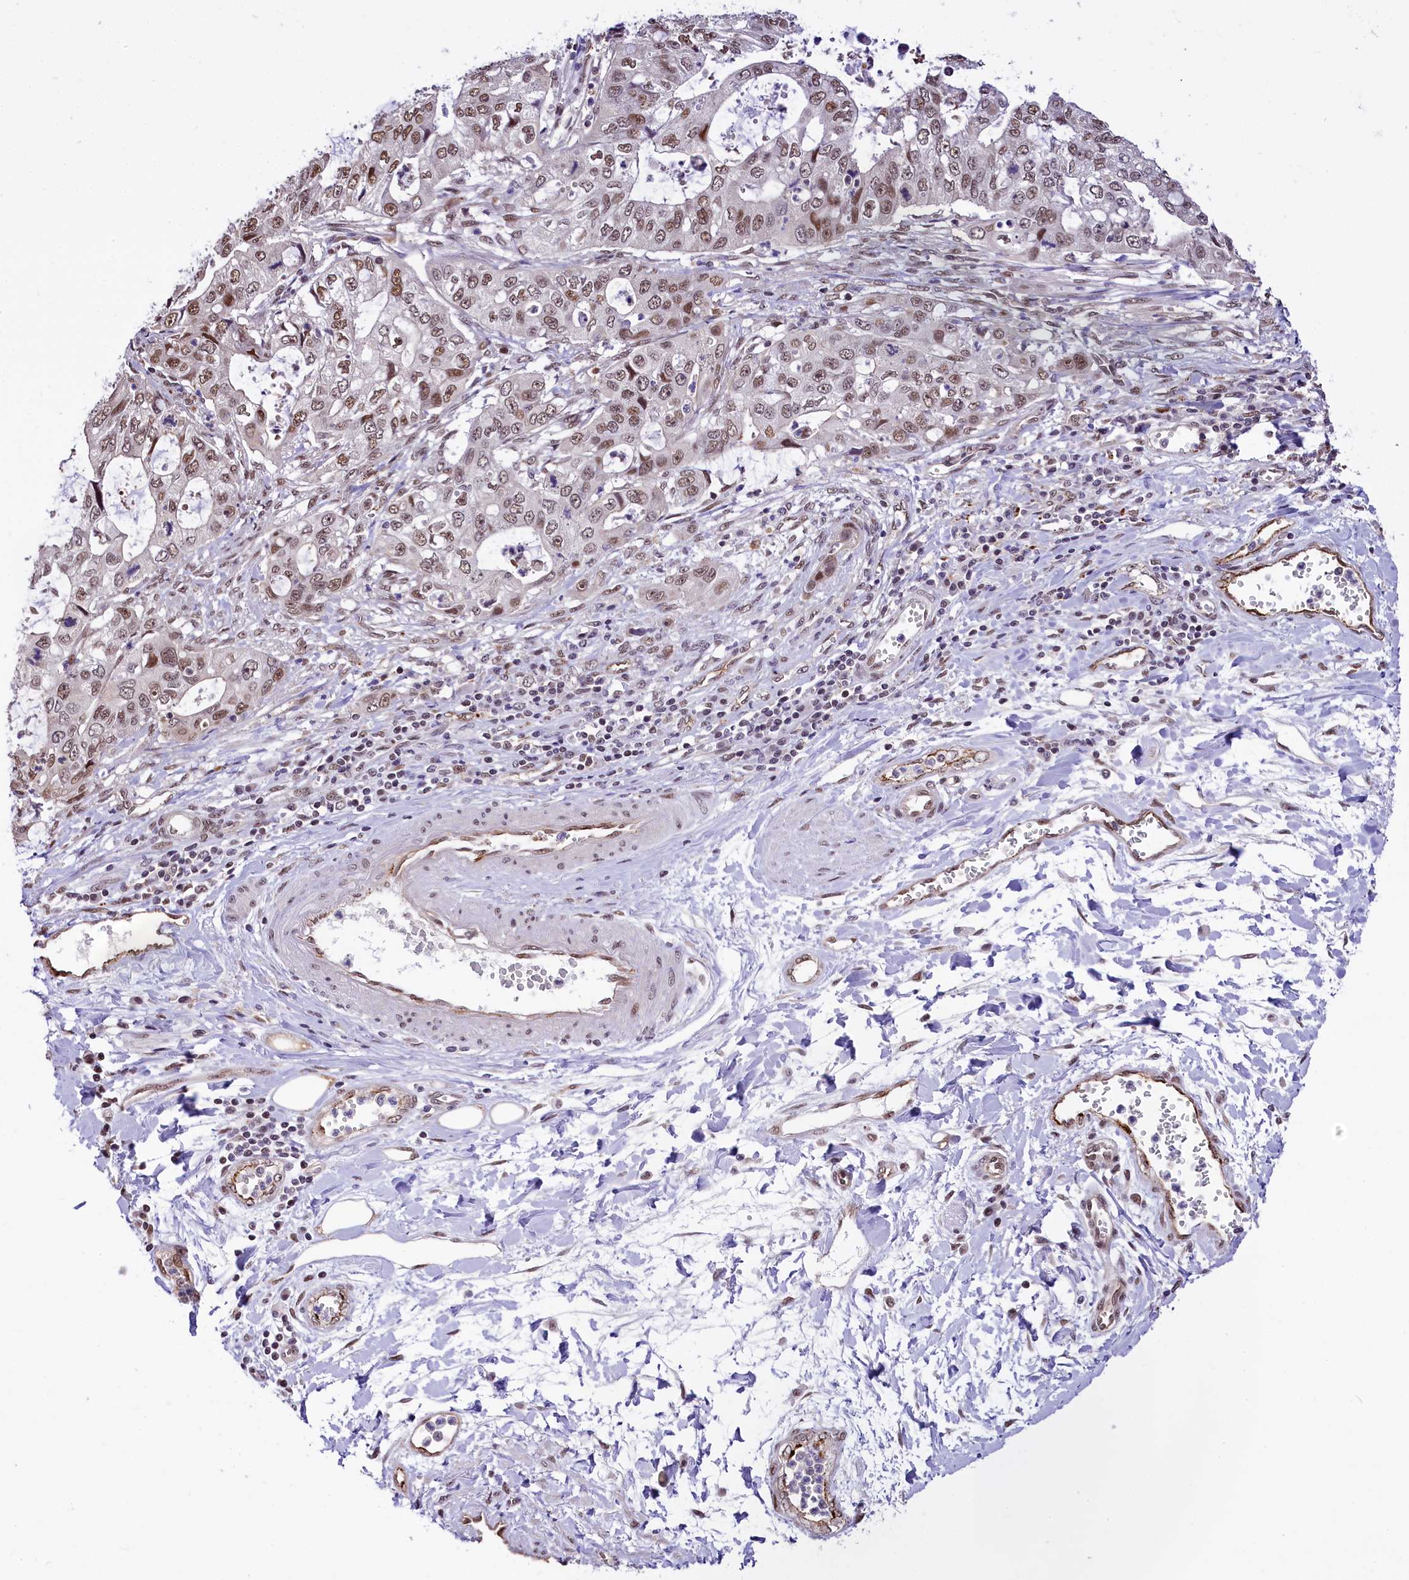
{"staining": {"intensity": "moderate", "quantity": ">75%", "location": "nuclear"}, "tissue": "stomach cancer", "cell_type": "Tumor cells", "image_type": "cancer", "snomed": [{"axis": "morphology", "description": "Adenocarcinoma, NOS"}, {"axis": "topography", "description": "Stomach, upper"}], "caption": "Human adenocarcinoma (stomach) stained with a brown dye displays moderate nuclear positive staining in approximately >75% of tumor cells.", "gene": "MRPL54", "patient": {"sex": "female", "age": 52}}